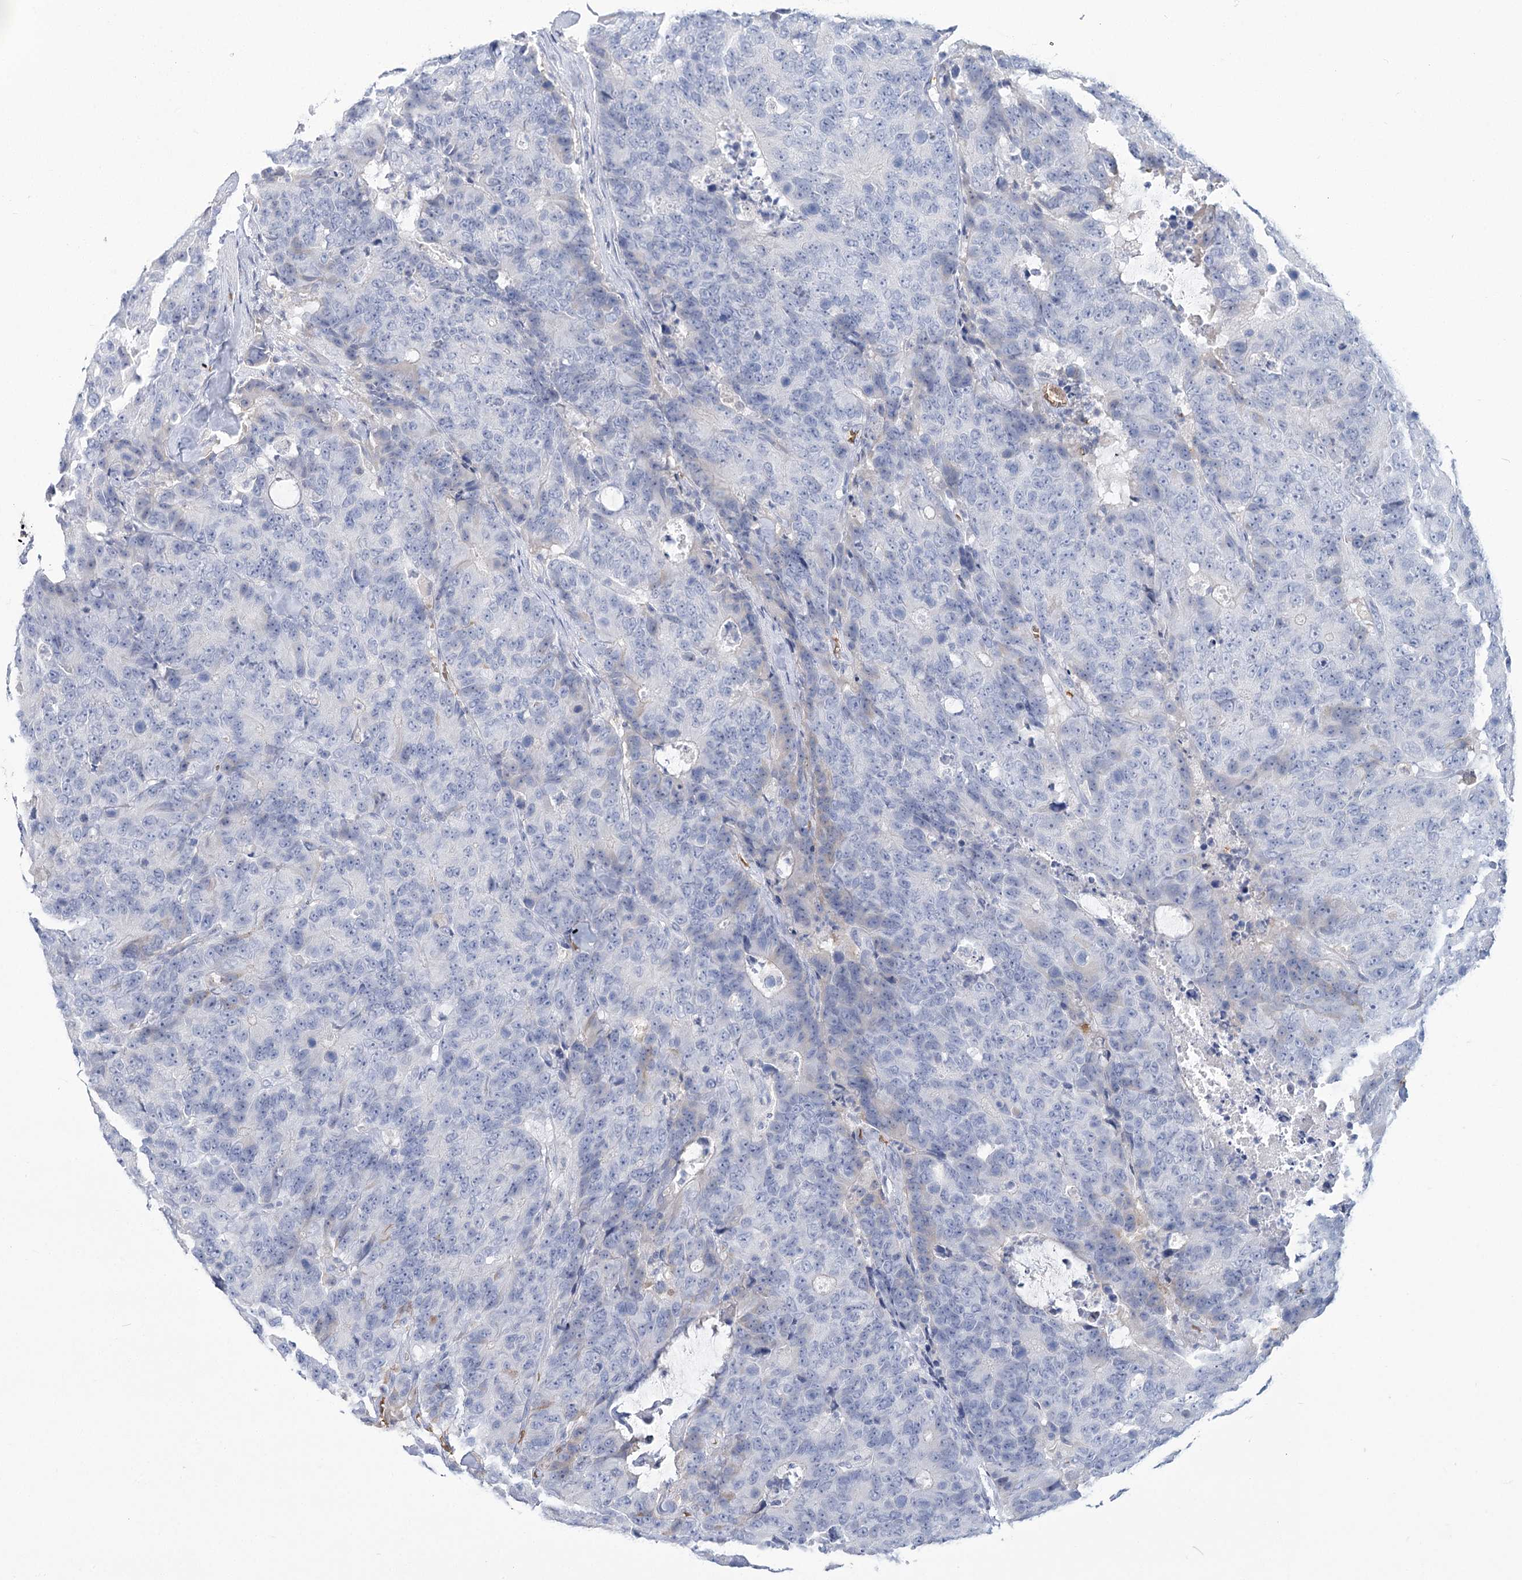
{"staining": {"intensity": "negative", "quantity": "none", "location": "none"}, "tissue": "colorectal cancer", "cell_type": "Tumor cells", "image_type": "cancer", "snomed": [{"axis": "morphology", "description": "Adenocarcinoma, NOS"}, {"axis": "topography", "description": "Colon"}], "caption": "Colorectal cancer was stained to show a protein in brown. There is no significant positivity in tumor cells.", "gene": "HBA1", "patient": {"sex": "female", "age": 86}}